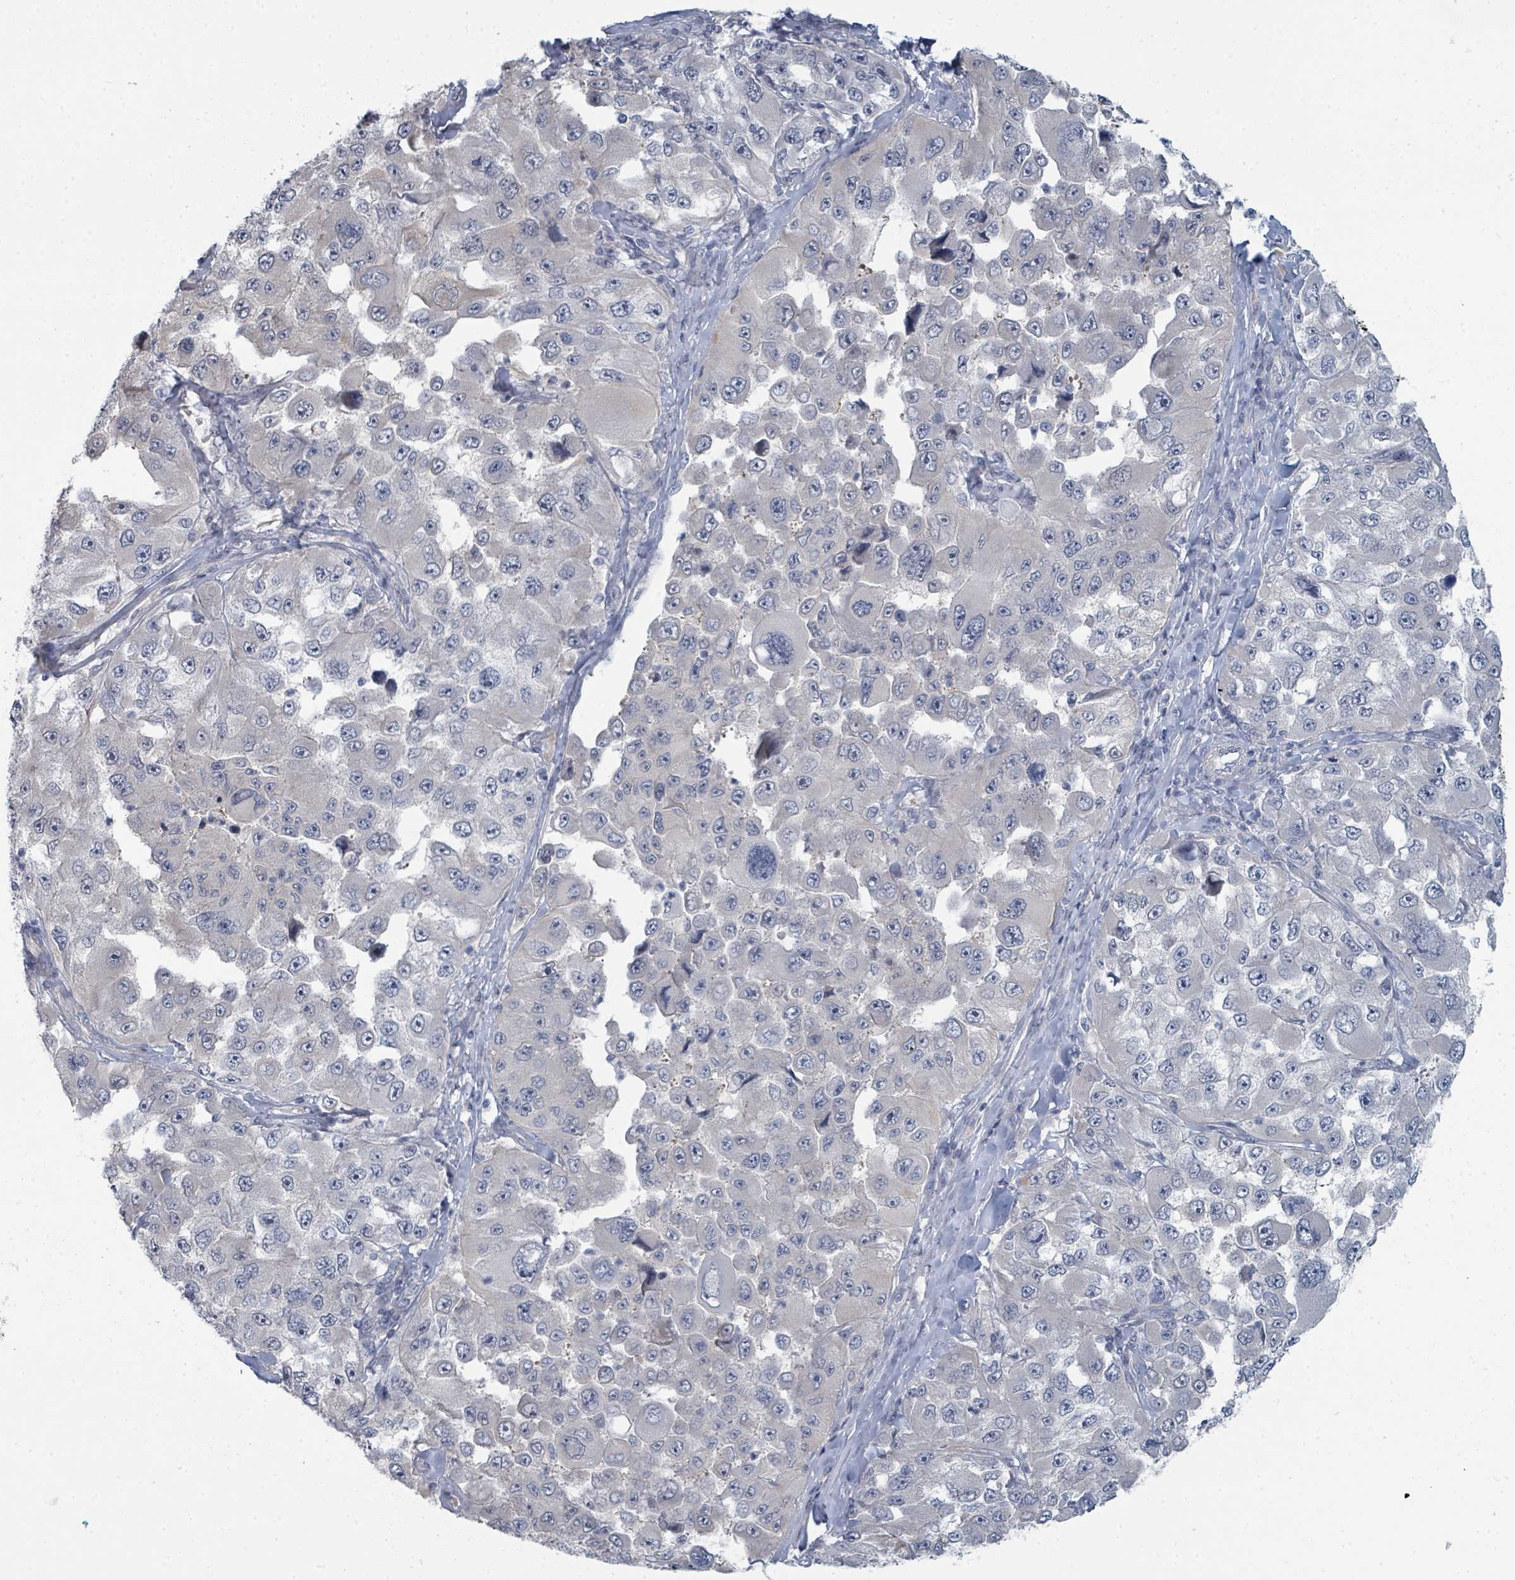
{"staining": {"intensity": "negative", "quantity": "none", "location": "none"}, "tissue": "melanoma", "cell_type": "Tumor cells", "image_type": "cancer", "snomed": [{"axis": "morphology", "description": "Malignant melanoma, Metastatic site"}, {"axis": "topography", "description": "Lymph node"}], "caption": "Melanoma stained for a protein using immunohistochemistry (IHC) shows no expression tumor cells.", "gene": "SLC25A45", "patient": {"sex": "male", "age": 62}}